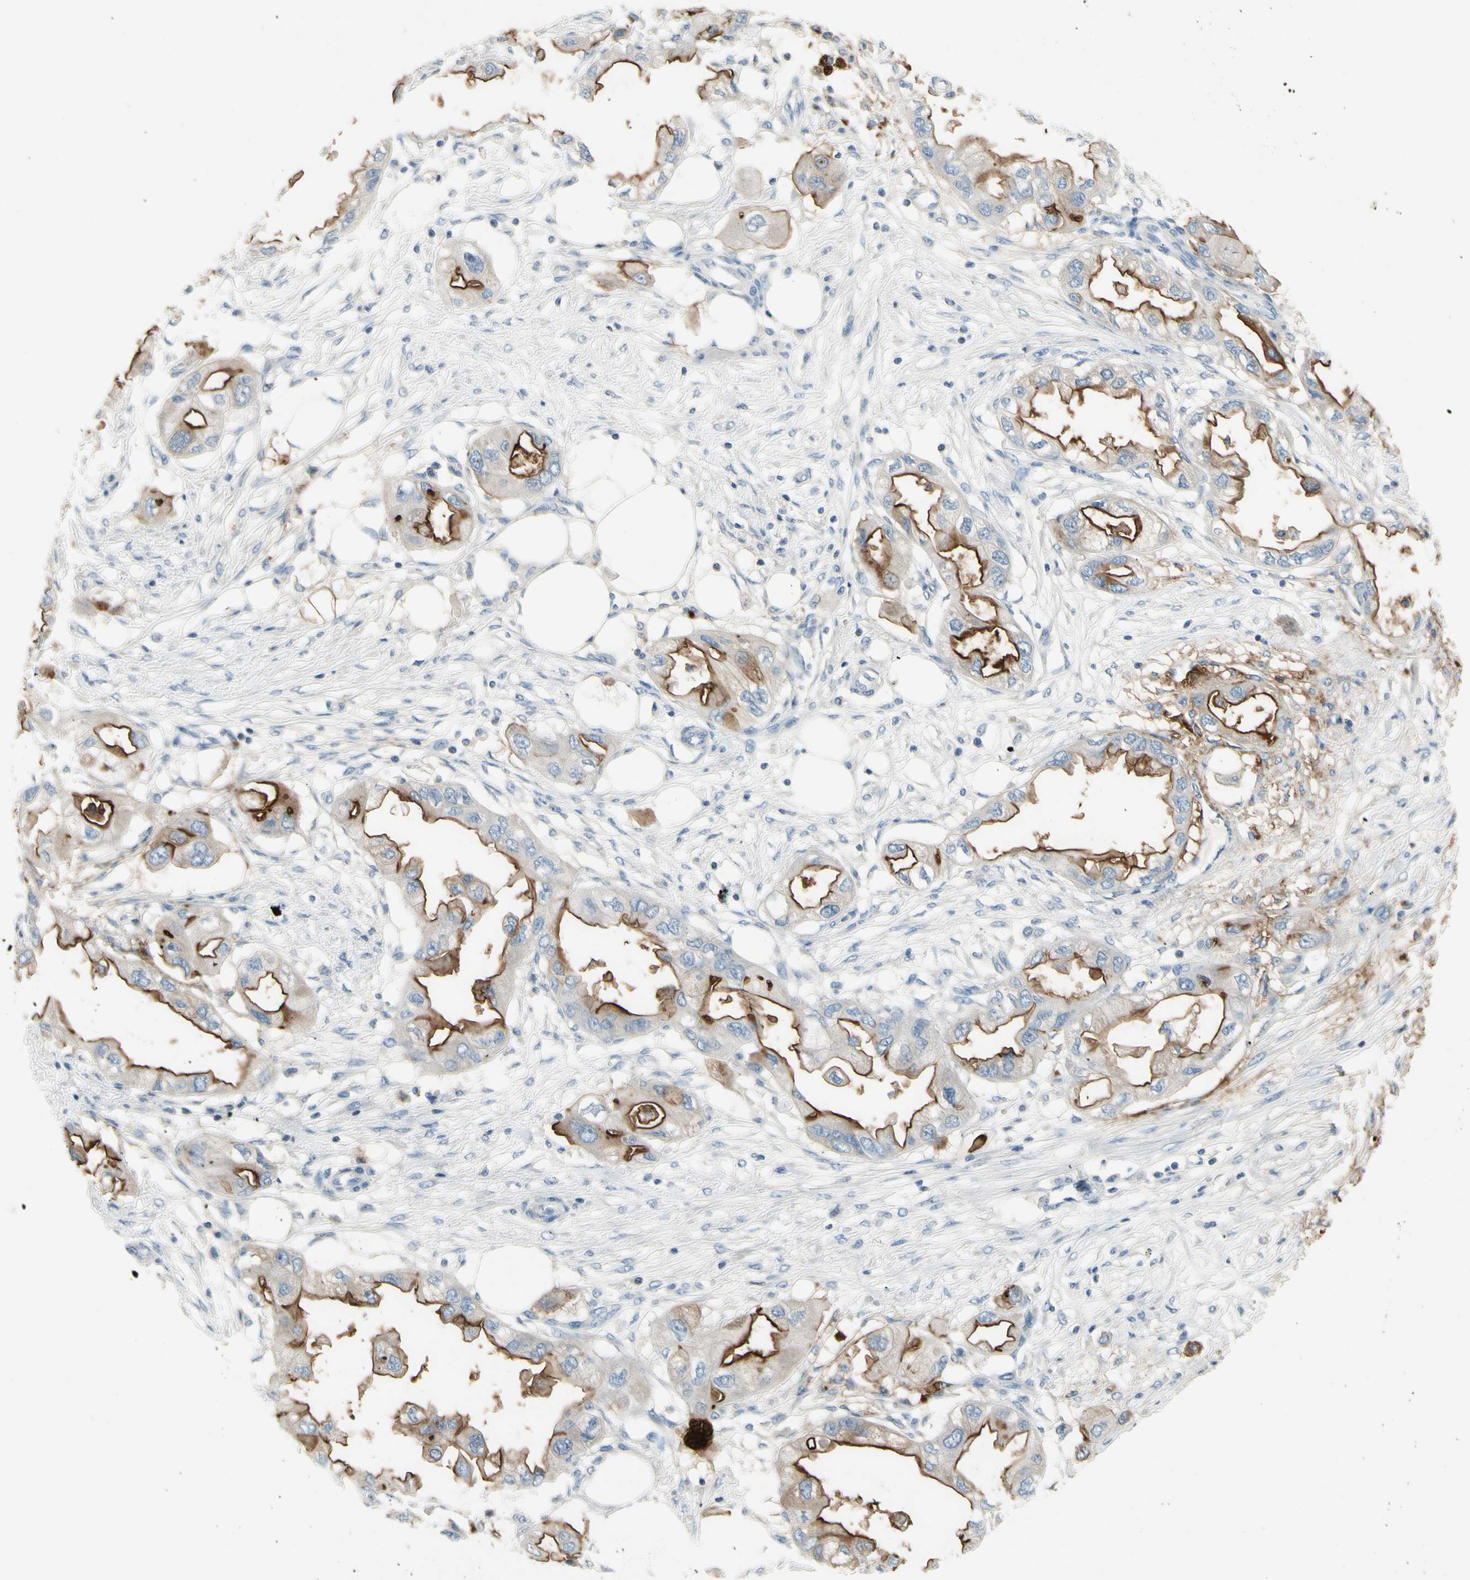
{"staining": {"intensity": "moderate", "quantity": ">75%", "location": "cytoplasmic/membranous"}, "tissue": "endometrial cancer", "cell_type": "Tumor cells", "image_type": "cancer", "snomed": [{"axis": "morphology", "description": "Adenocarcinoma, NOS"}, {"axis": "topography", "description": "Endometrium"}], "caption": "Human endometrial adenocarcinoma stained with a protein marker displays moderate staining in tumor cells.", "gene": "MUC1", "patient": {"sex": "female", "age": 67}}